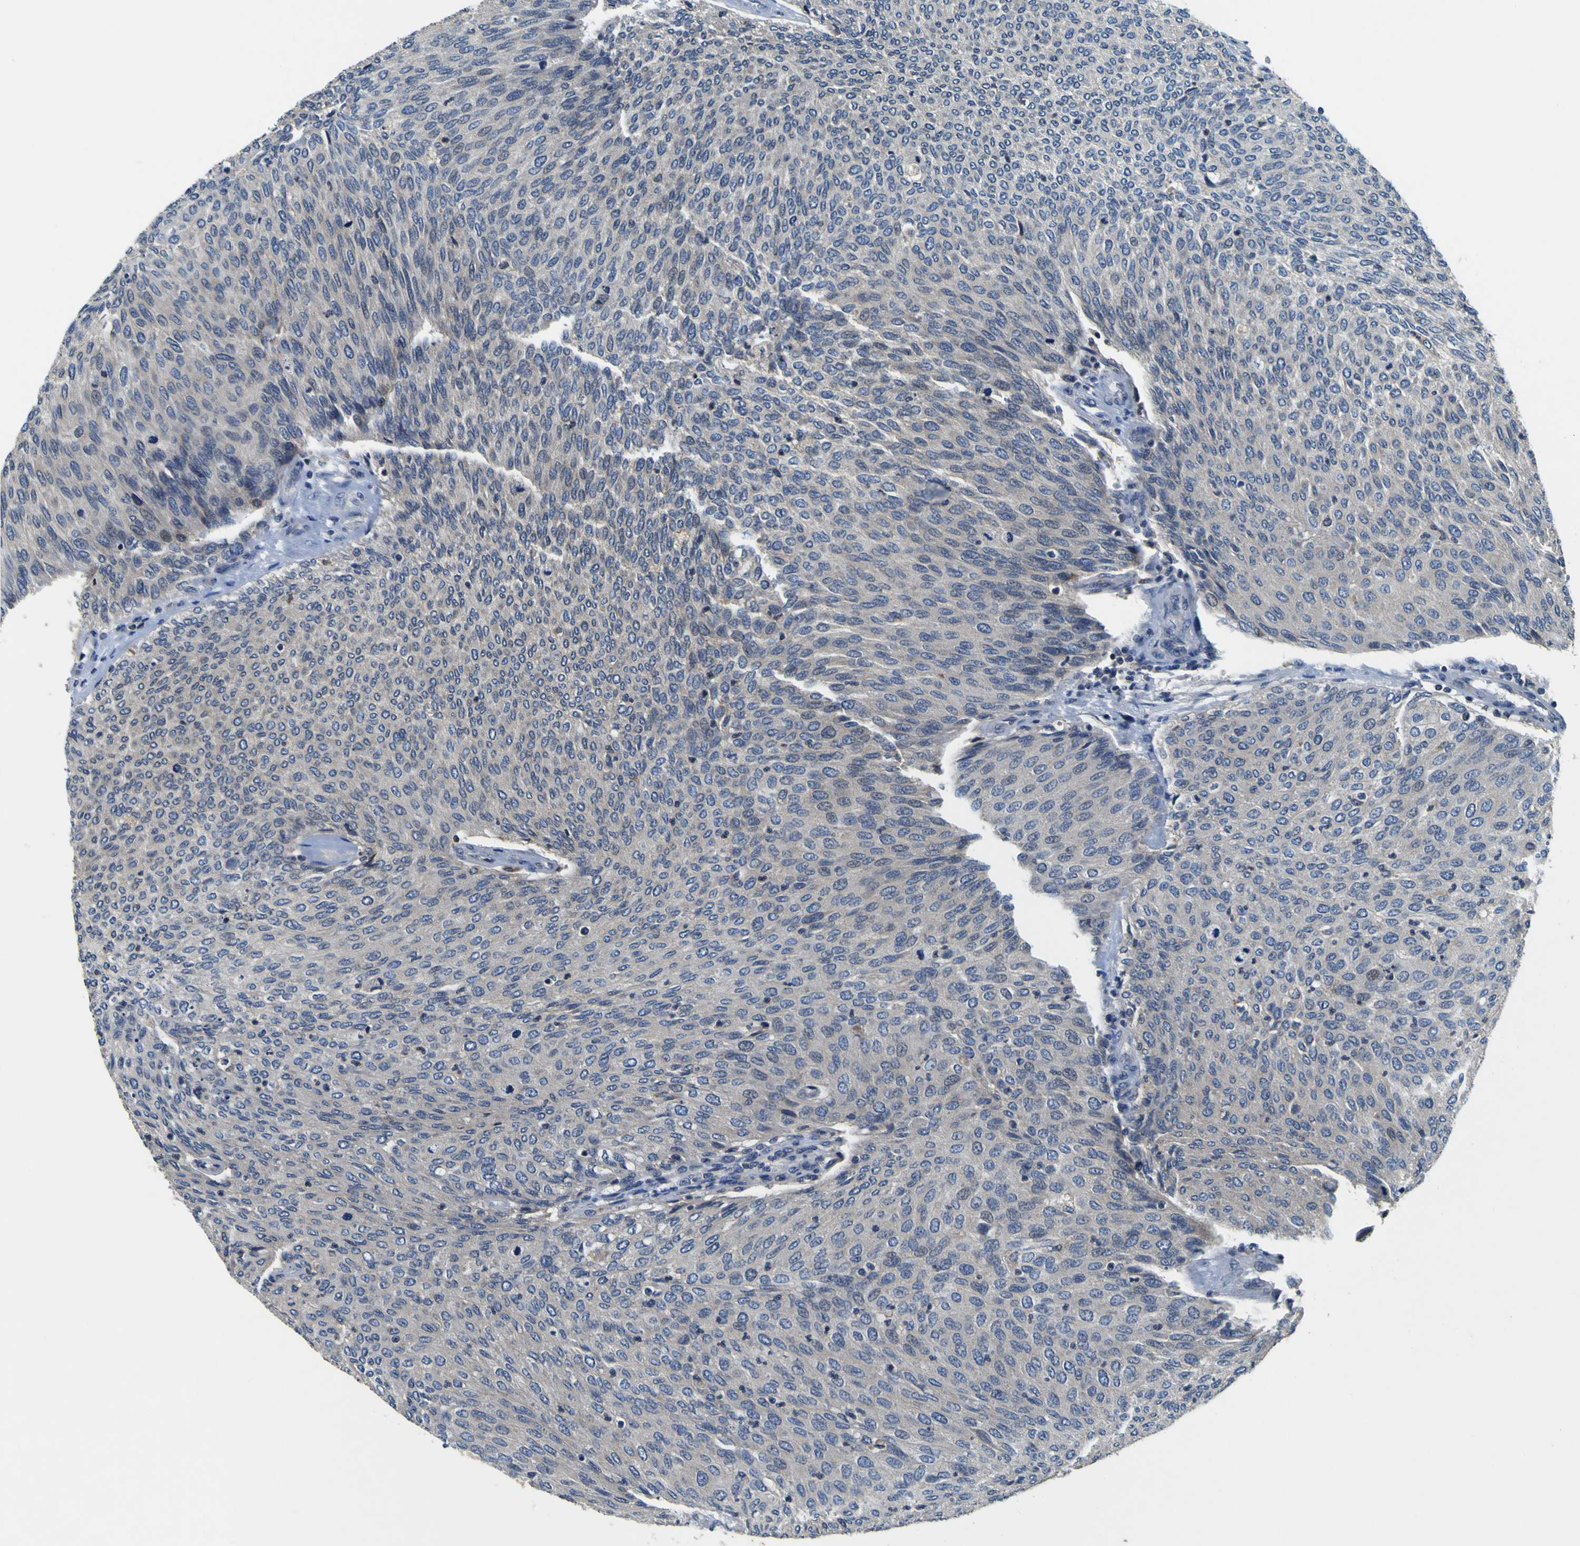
{"staining": {"intensity": "negative", "quantity": "none", "location": "none"}, "tissue": "urothelial cancer", "cell_type": "Tumor cells", "image_type": "cancer", "snomed": [{"axis": "morphology", "description": "Urothelial carcinoma, Low grade"}, {"axis": "topography", "description": "Urinary bladder"}], "caption": "Urothelial carcinoma (low-grade) was stained to show a protein in brown. There is no significant staining in tumor cells.", "gene": "EPHB4", "patient": {"sex": "female", "age": 79}}